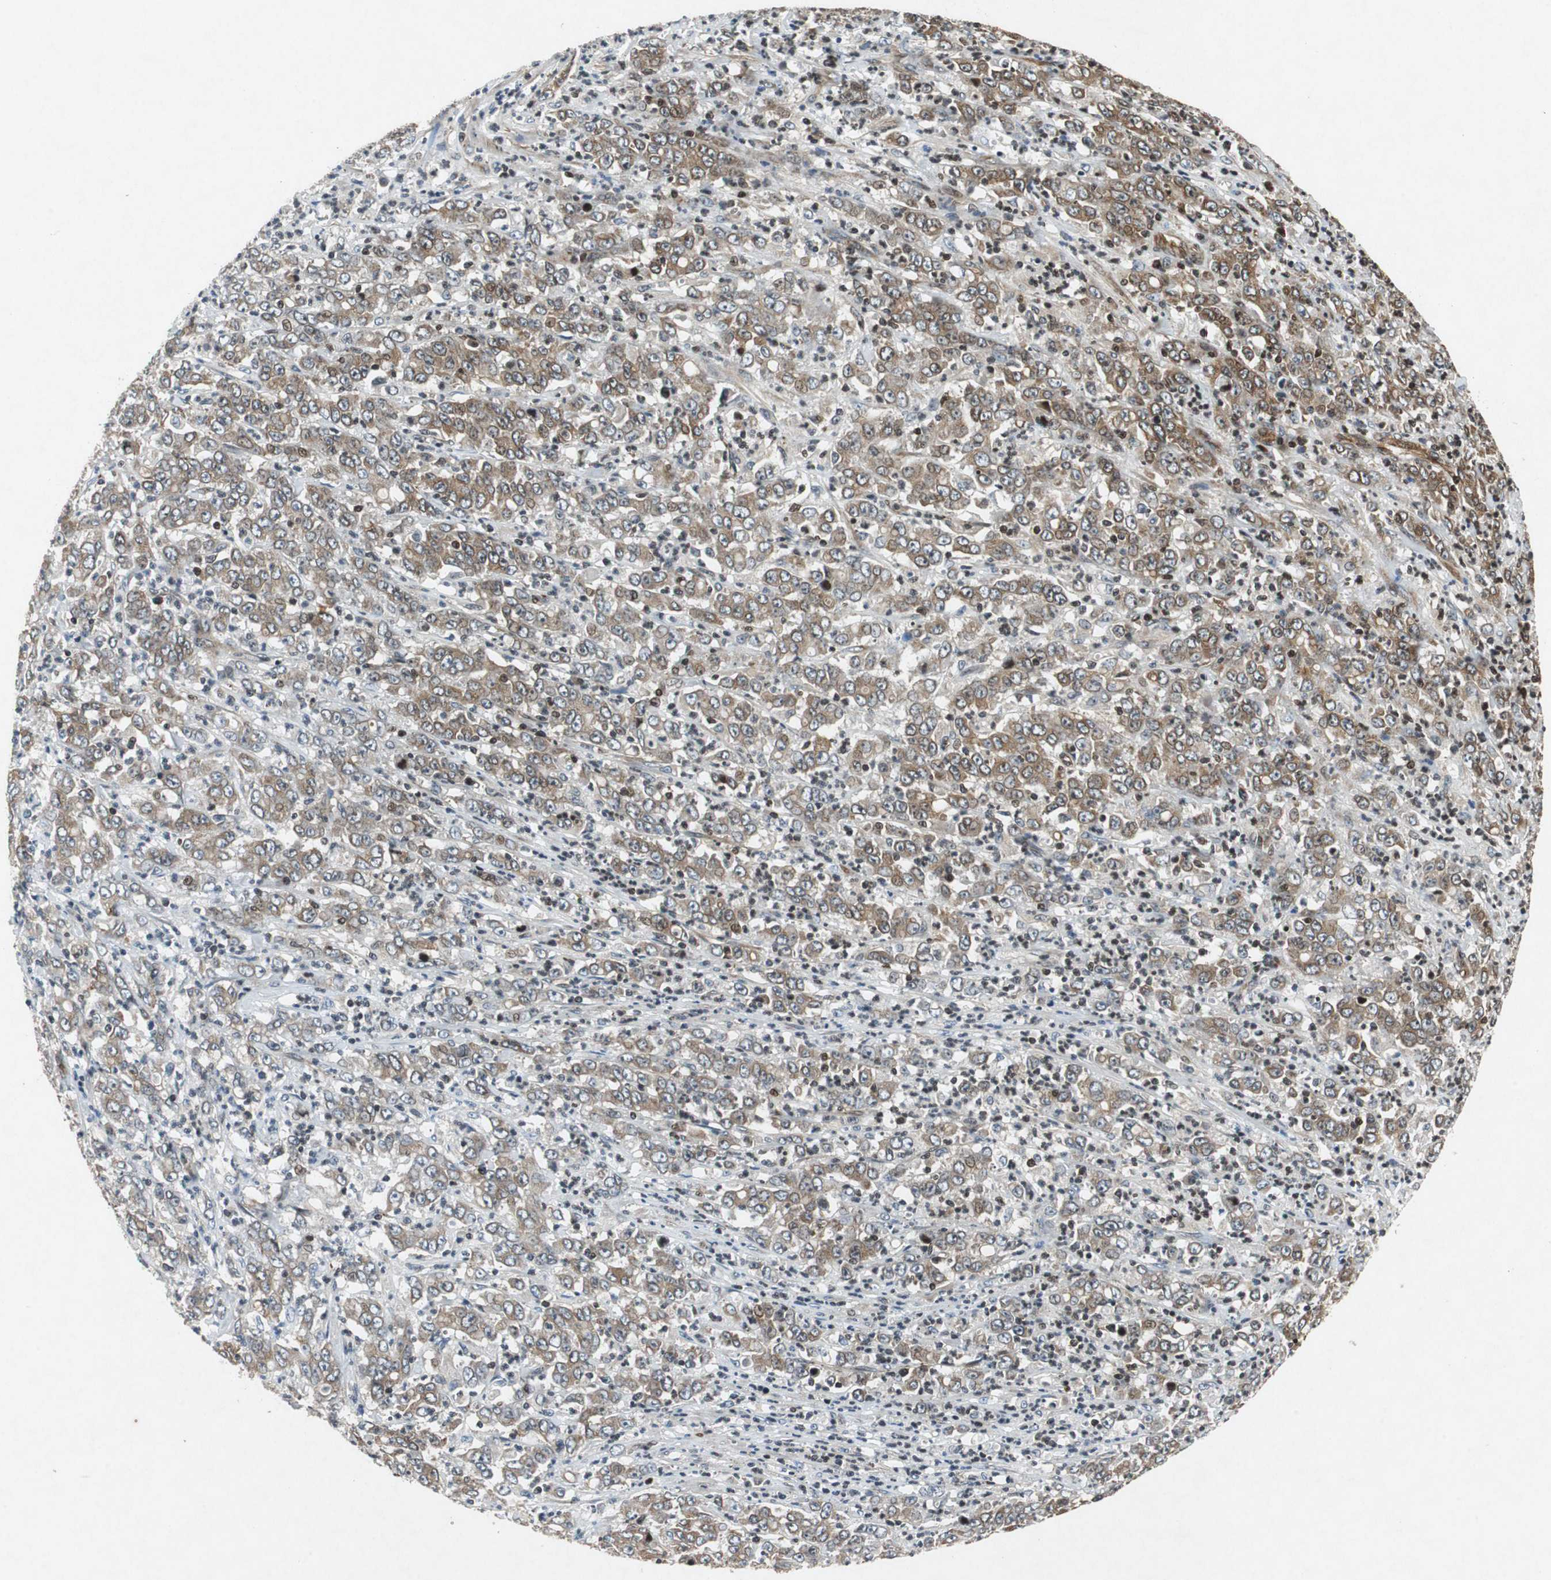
{"staining": {"intensity": "weak", "quantity": ">75%", "location": "cytoplasmic/membranous"}, "tissue": "stomach cancer", "cell_type": "Tumor cells", "image_type": "cancer", "snomed": [{"axis": "morphology", "description": "Adenocarcinoma, NOS"}, {"axis": "topography", "description": "Stomach, lower"}], "caption": "Immunohistochemistry (IHC) (DAB) staining of human stomach cancer shows weak cytoplasmic/membranous protein staining in approximately >75% of tumor cells. (DAB IHC, brown staining for protein, blue staining for nuclei).", "gene": "TUBA4A", "patient": {"sex": "female", "age": 71}}